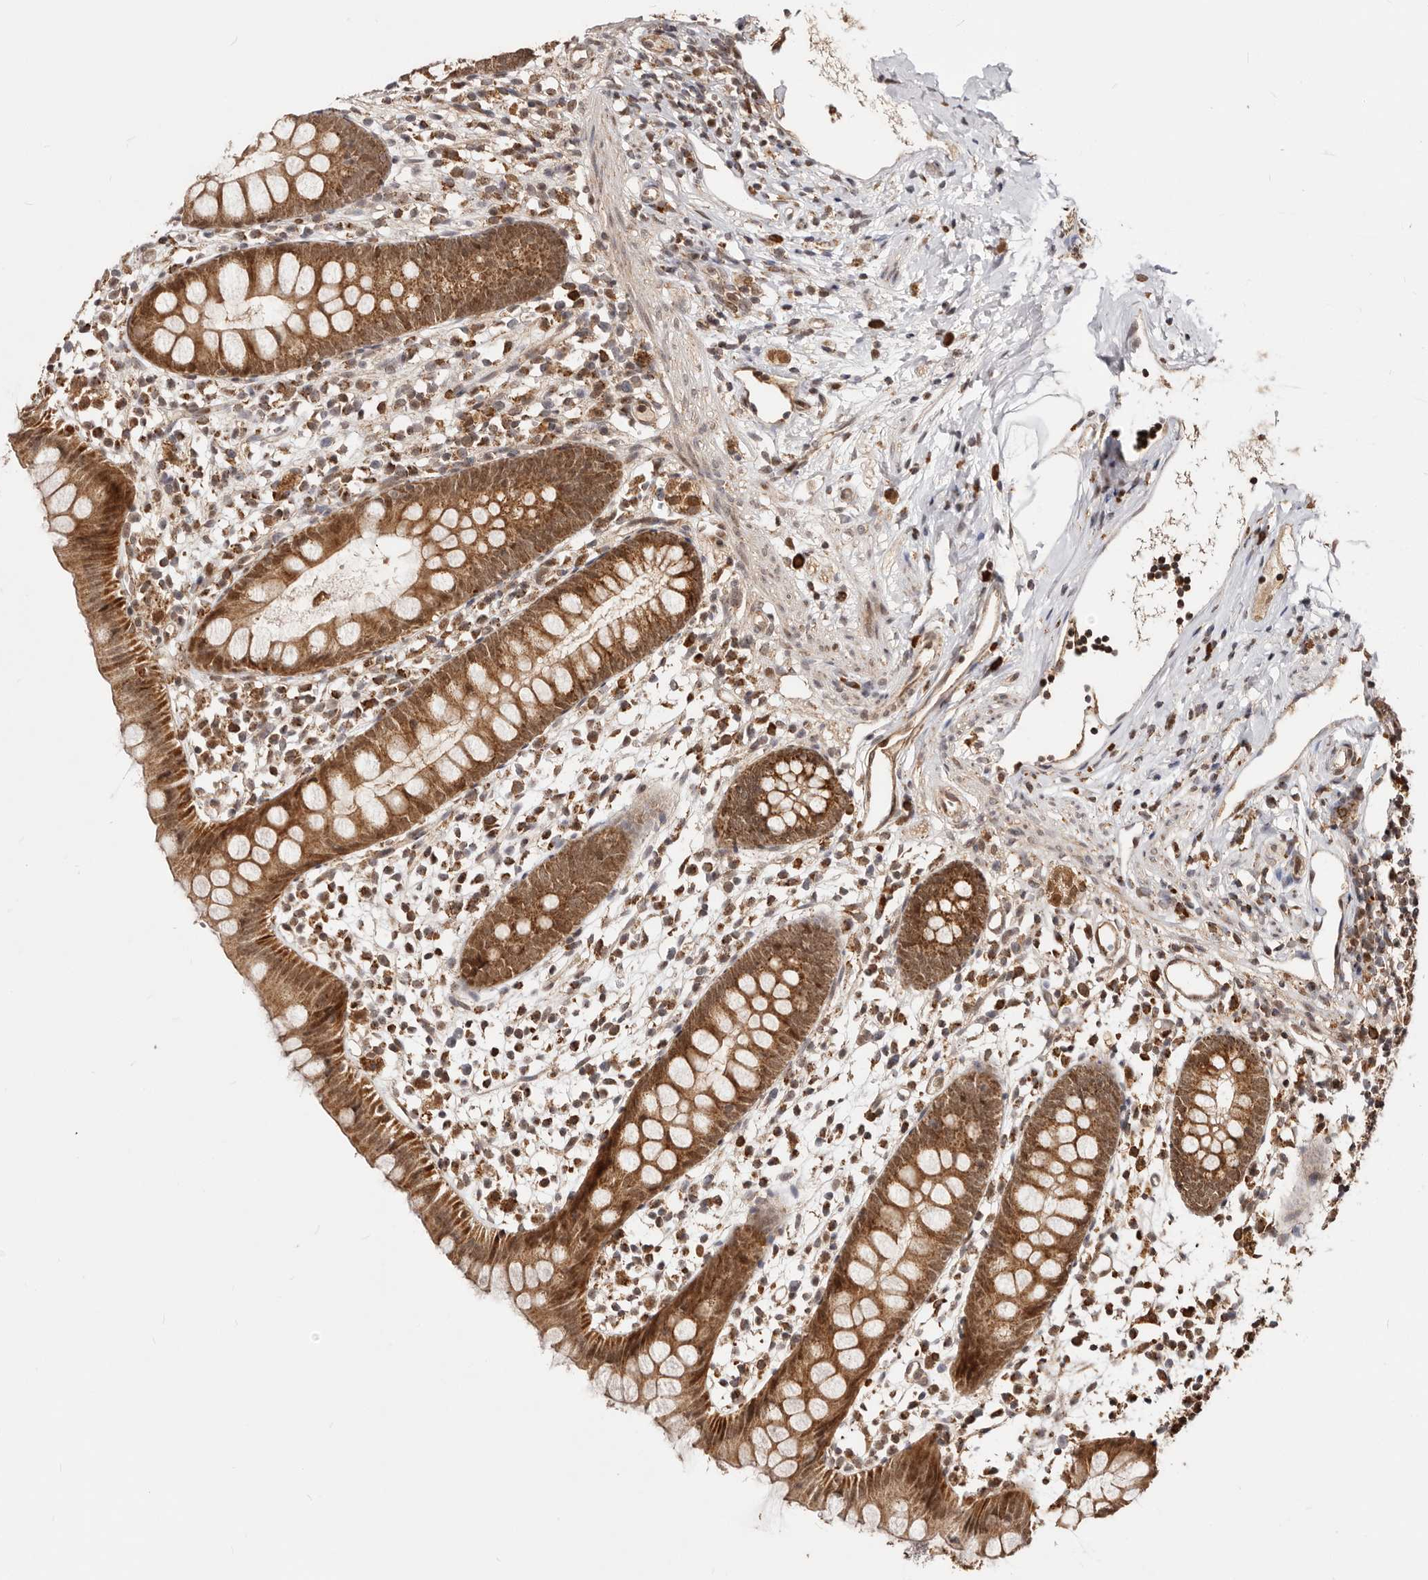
{"staining": {"intensity": "strong", "quantity": ">75%", "location": "cytoplasmic/membranous,nuclear"}, "tissue": "appendix", "cell_type": "Glandular cells", "image_type": "normal", "snomed": [{"axis": "morphology", "description": "Normal tissue, NOS"}, {"axis": "topography", "description": "Appendix"}], "caption": "IHC staining of benign appendix, which reveals high levels of strong cytoplasmic/membranous,nuclear expression in approximately >75% of glandular cells indicating strong cytoplasmic/membranous,nuclear protein expression. The staining was performed using DAB (brown) for protein detection and nuclei were counterstained in hematoxylin (blue).", "gene": "SEC14L1", "patient": {"sex": "female", "age": 20}}